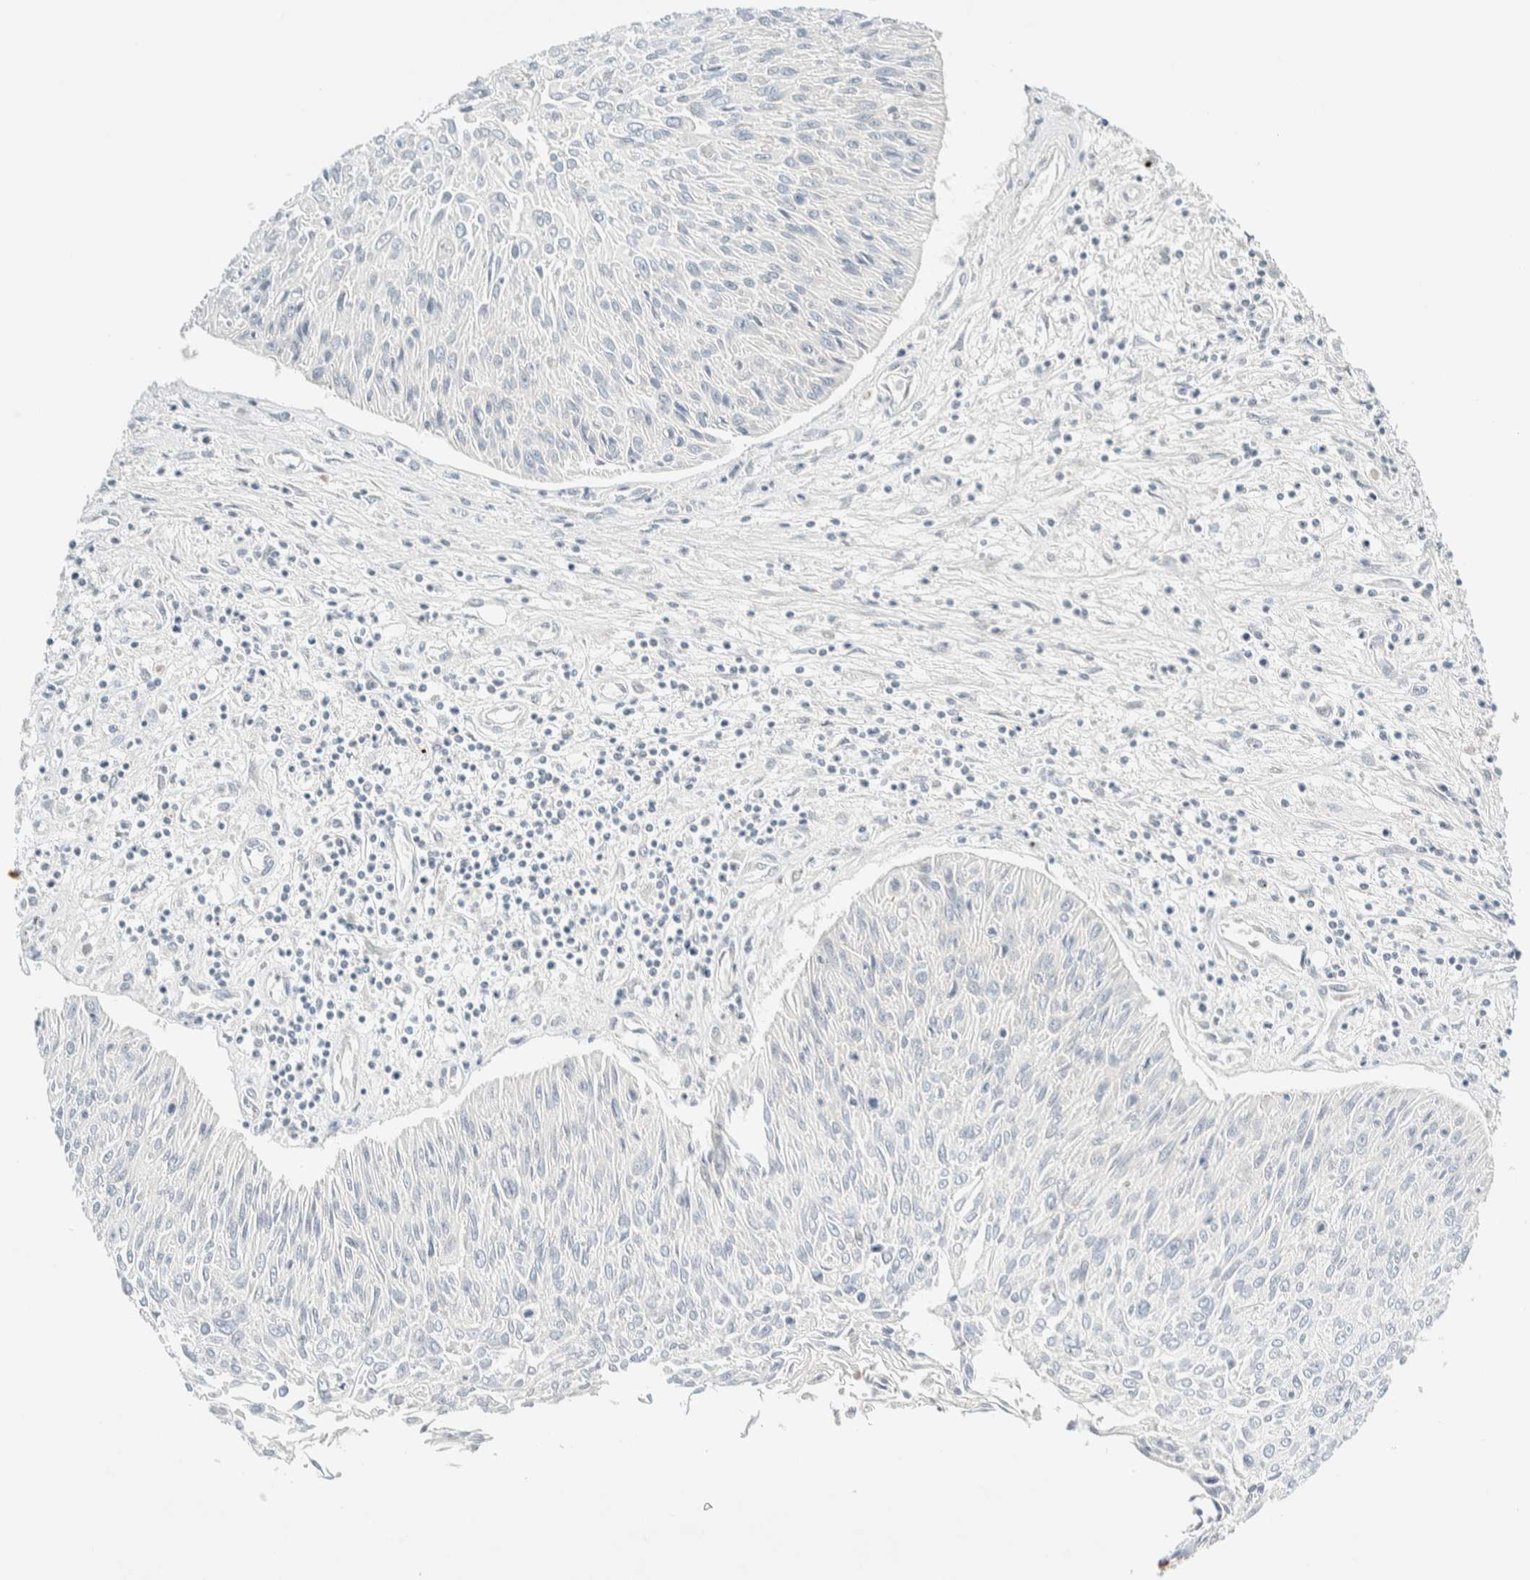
{"staining": {"intensity": "negative", "quantity": "none", "location": "none"}, "tissue": "cervical cancer", "cell_type": "Tumor cells", "image_type": "cancer", "snomed": [{"axis": "morphology", "description": "Squamous cell carcinoma, NOS"}, {"axis": "topography", "description": "Cervix"}], "caption": "DAB (3,3'-diaminobenzidine) immunohistochemical staining of cervical cancer reveals no significant positivity in tumor cells.", "gene": "PCYT2", "patient": {"sex": "female", "age": 51}}